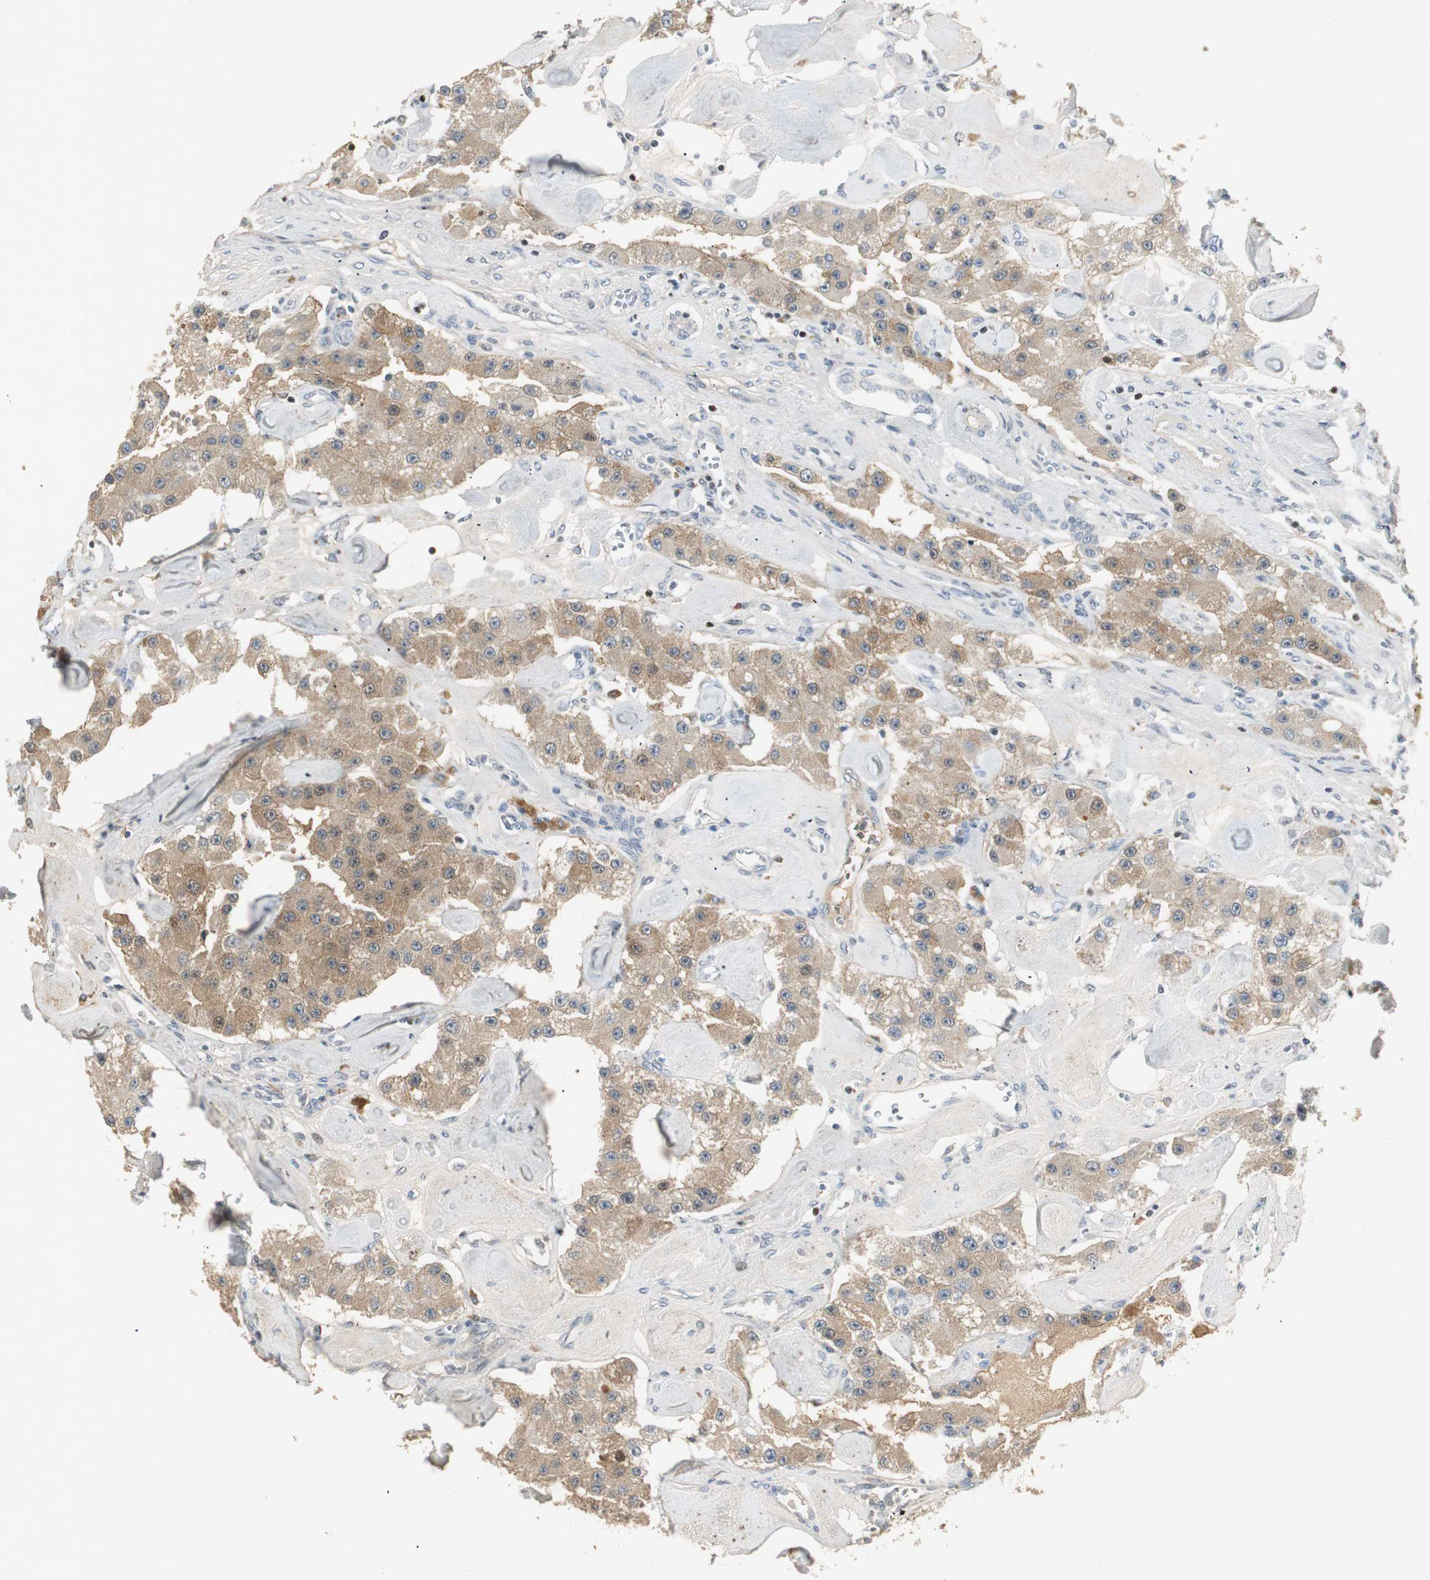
{"staining": {"intensity": "moderate", "quantity": ">75%", "location": "cytoplasmic/membranous"}, "tissue": "carcinoid", "cell_type": "Tumor cells", "image_type": "cancer", "snomed": [{"axis": "morphology", "description": "Carcinoid, malignant, NOS"}, {"axis": "topography", "description": "Pancreas"}], "caption": "About >75% of tumor cells in carcinoid (malignant) reveal moderate cytoplasmic/membranous protein staining as visualized by brown immunohistochemical staining.", "gene": "RUNX2", "patient": {"sex": "male", "age": 41}}